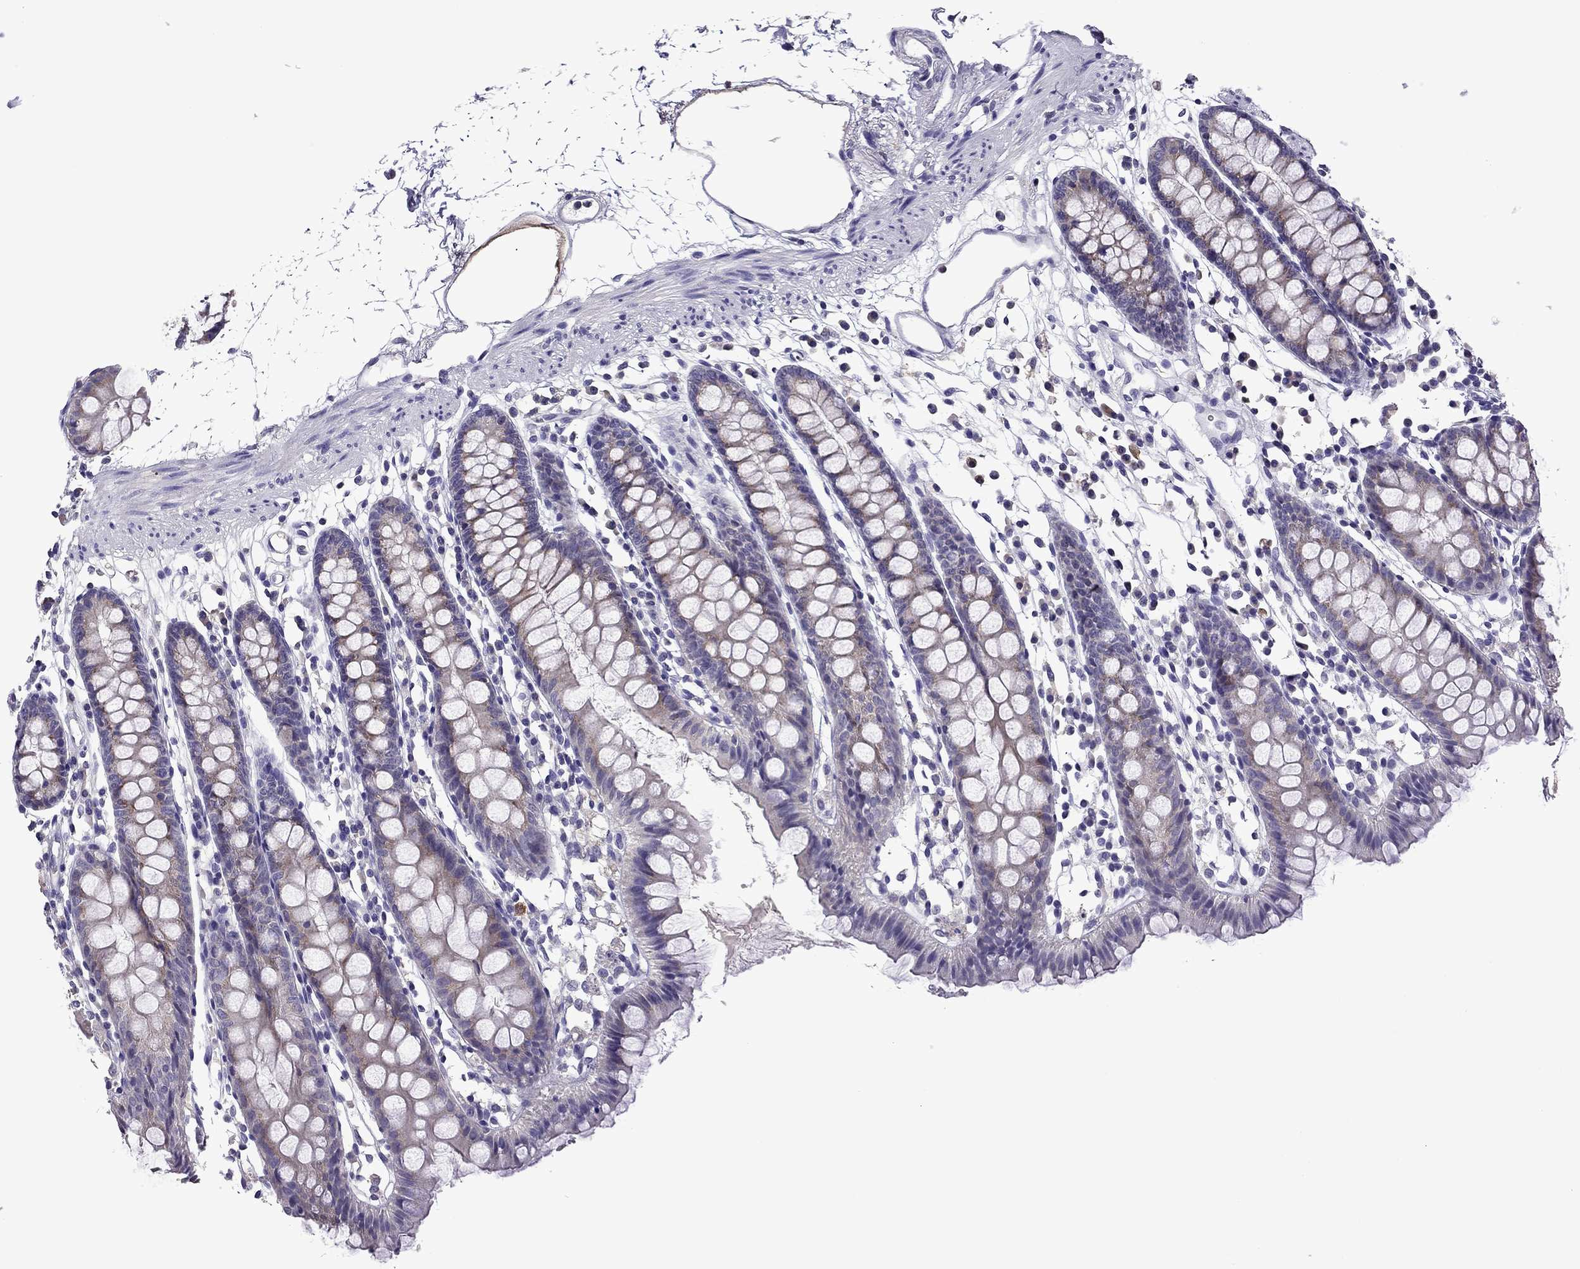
{"staining": {"intensity": "negative", "quantity": "none", "location": "none"}, "tissue": "colon", "cell_type": "Endothelial cells", "image_type": "normal", "snomed": [{"axis": "morphology", "description": "Normal tissue, NOS"}, {"axis": "topography", "description": "Colon"}], "caption": "There is no significant staining in endothelial cells of colon. (Brightfield microscopy of DAB (3,3'-diaminobenzidine) IHC at high magnification).", "gene": "TTN", "patient": {"sex": "male", "age": 47}}